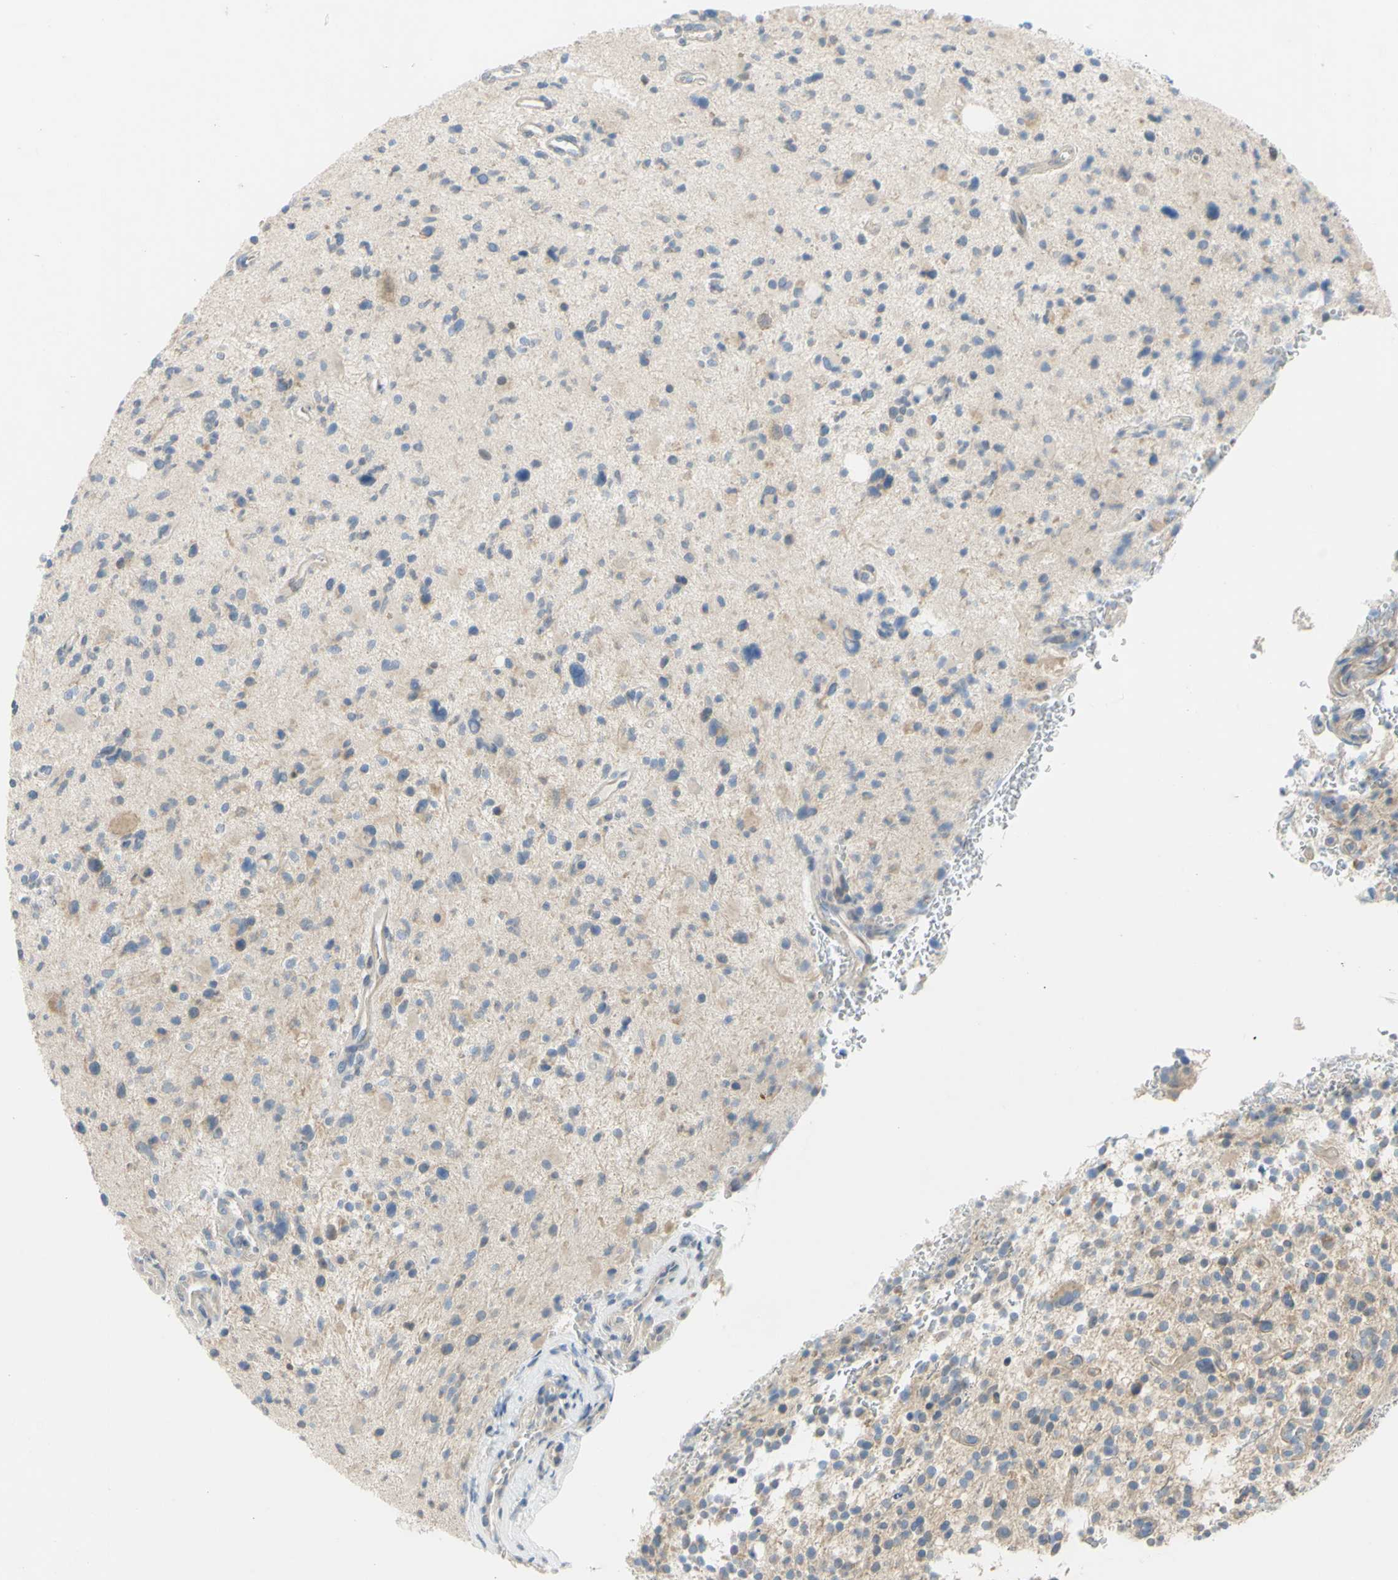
{"staining": {"intensity": "weak", "quantity": "25%-75%", "location": "cytoplasmic/membranous"}, "tissue": "glioma", "cell_type": "Tumor cells", "image_type": "cancer", "snomed": [{"axis": "morphology", "description": "Glioma, malignant, High grade"}, {"axis": "topography", "description": "Brain"}], "caption": "There is low levels of weak cytoplasmic/membranous staining in tumor cells of glioma, as demonstrated by immunohistochemical staining (brown color).", "gene": "CCNB2", "patient": {"sex": "male", "age": 48}}